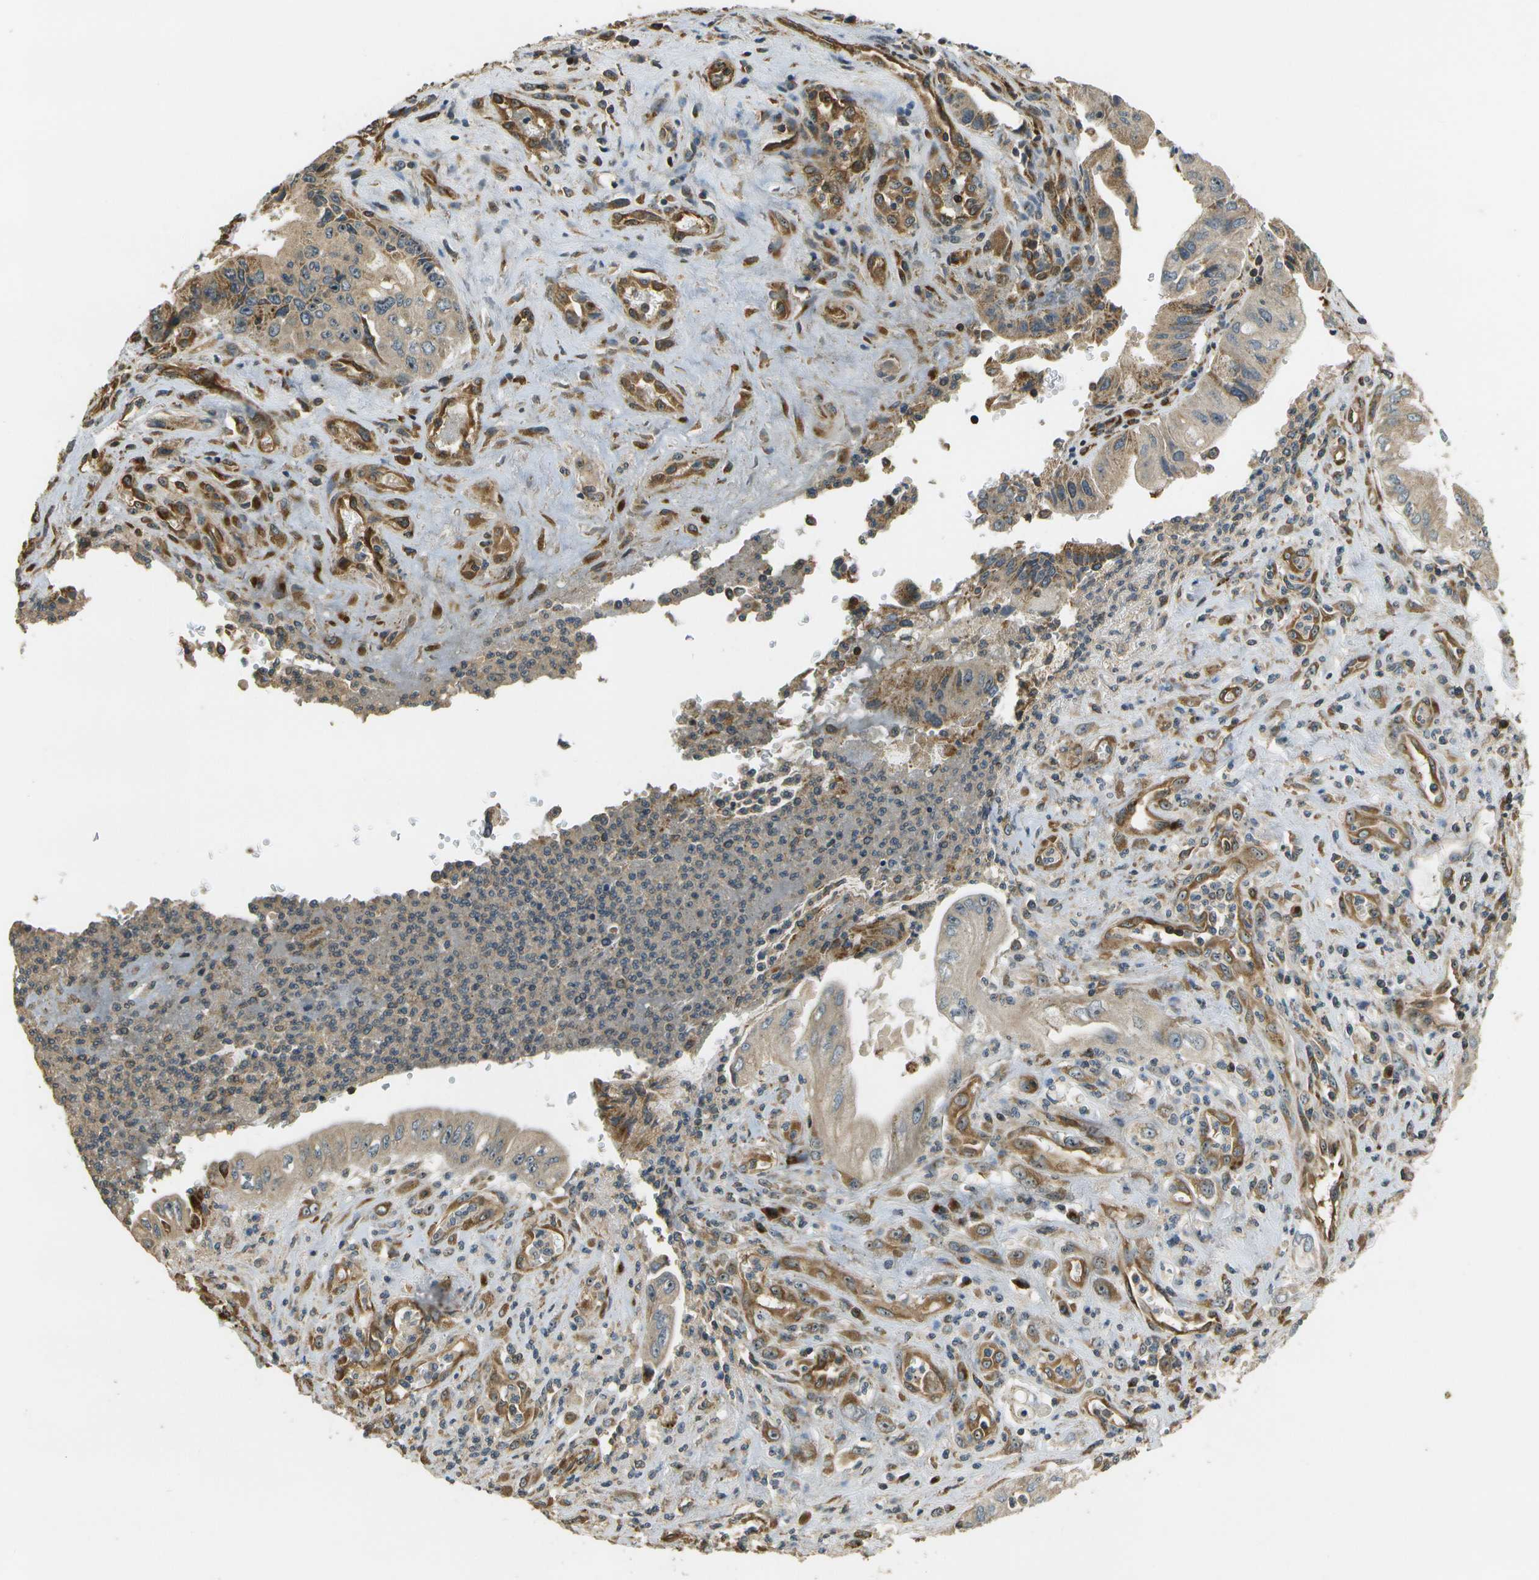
{"staining": {"intensity": "weak", "quantity": ">75%", "location": "cytoplasmic/membranous"}, "tissue": "pancreatic cancer", "cell_type": "Tumor cells", "image_type": "cancer", "snomed": [{"axis": "morphology", "description": "Adenocarcinoma, NOS"}, {"axis": "topography", "description": "Pancreas"}], "caption": "IHC (DAB) staining of adenocarcinoma (pancreatic) reveals weak cytoplasmic/membranous protein positivity in about >75% of tumor cells. (Brightfield microscopy of DAB IHC at high magnification).", "gene": "LRP12", "patient": {"sex": "female", "age": 73}}